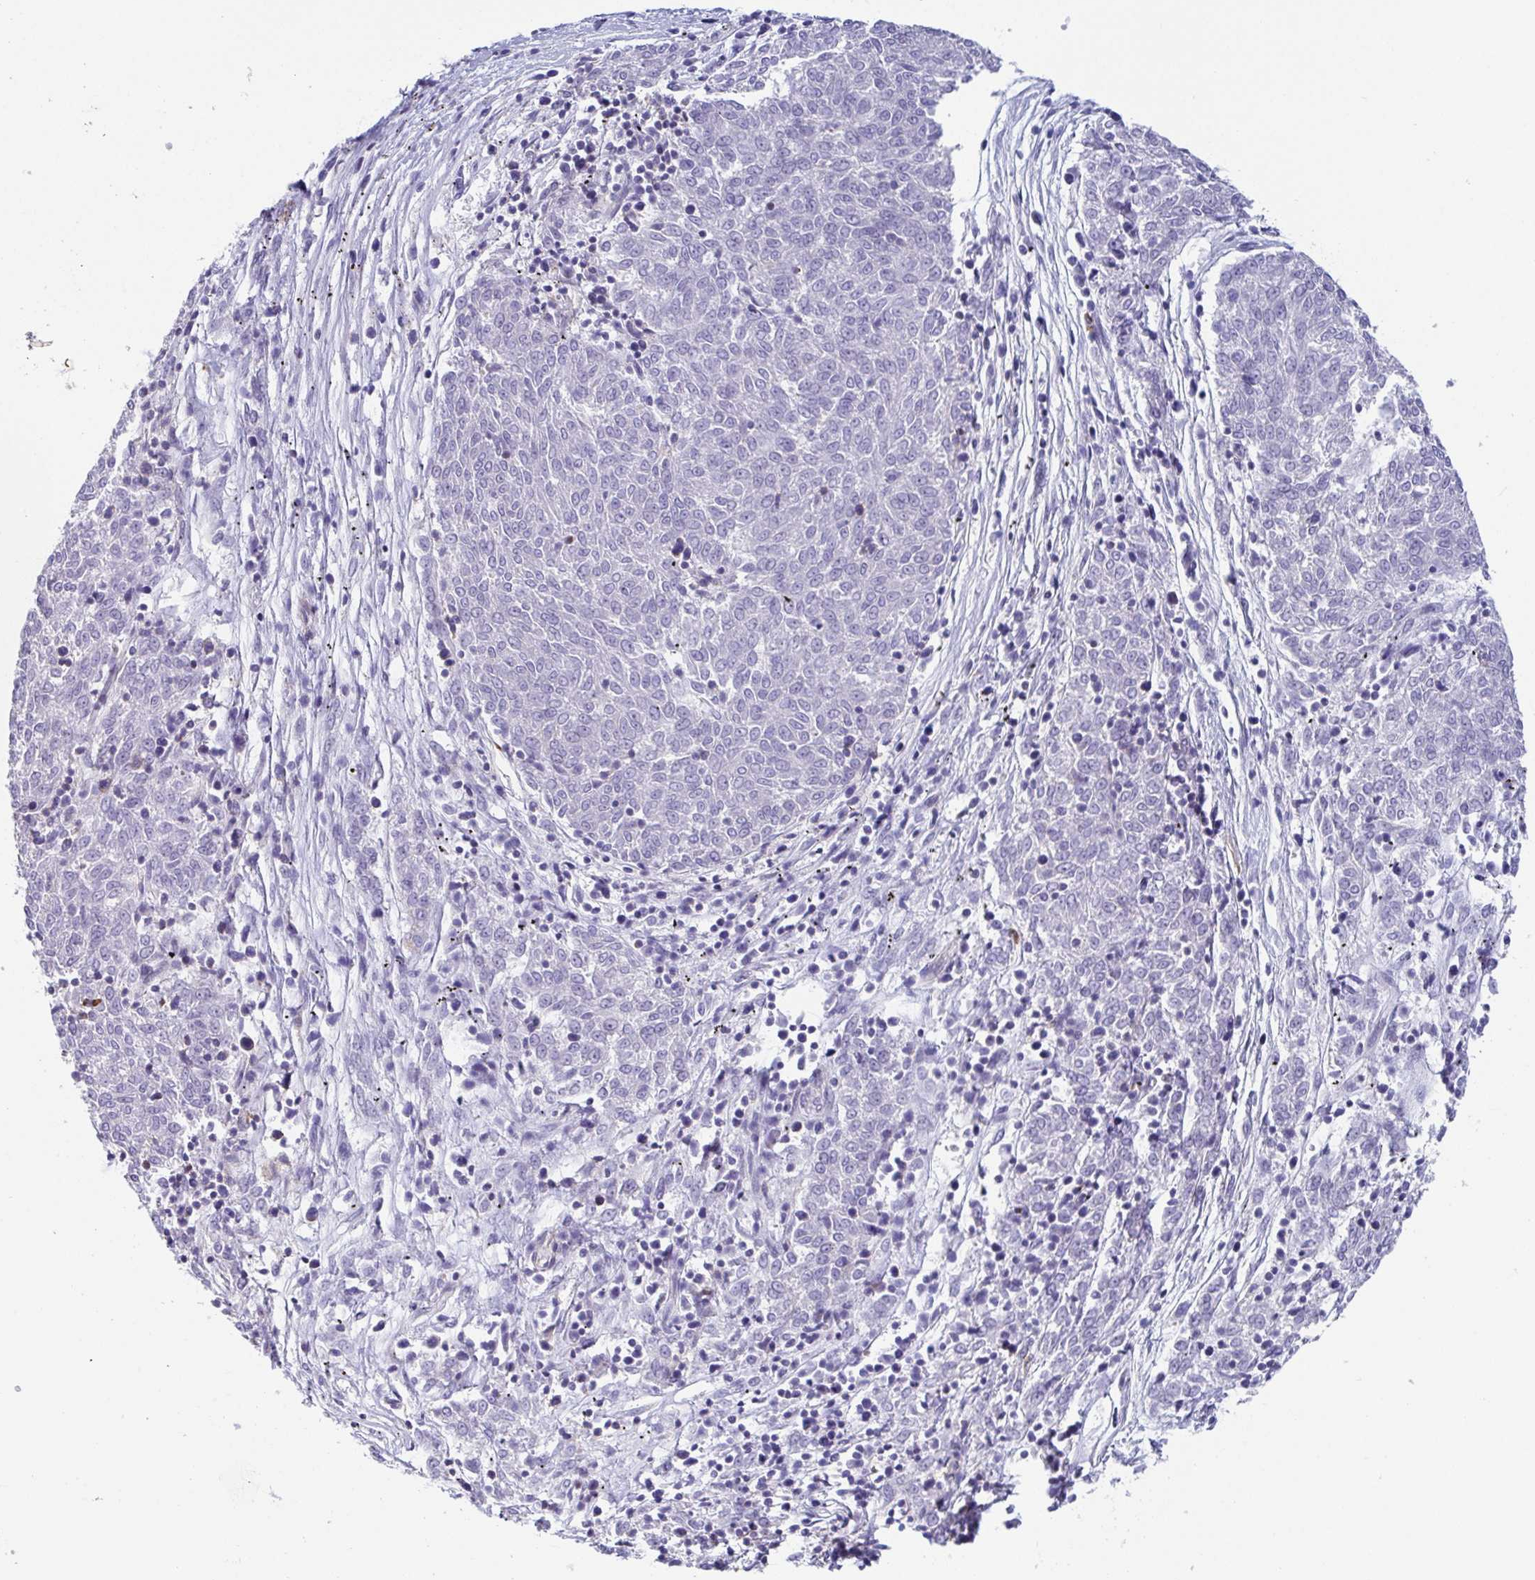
{"staining": {"intensity": "negative", "quantity": "none", "location": "none"}, "tissue": "melanoma", "cell_type": "Tumor cells", "image_type": "cancer", "snomed": [{"axis": "morphology", "description": "Malignant melanoma, NOS"}, {"axis": "topography", "description": "Skin"}], "caption": "An IHC photomicrograph of melanoma is shown. There is no staining in tumor cells of melanoma.", "gene": "WDR72", "patient": {"sex": "female", "age": 72}}